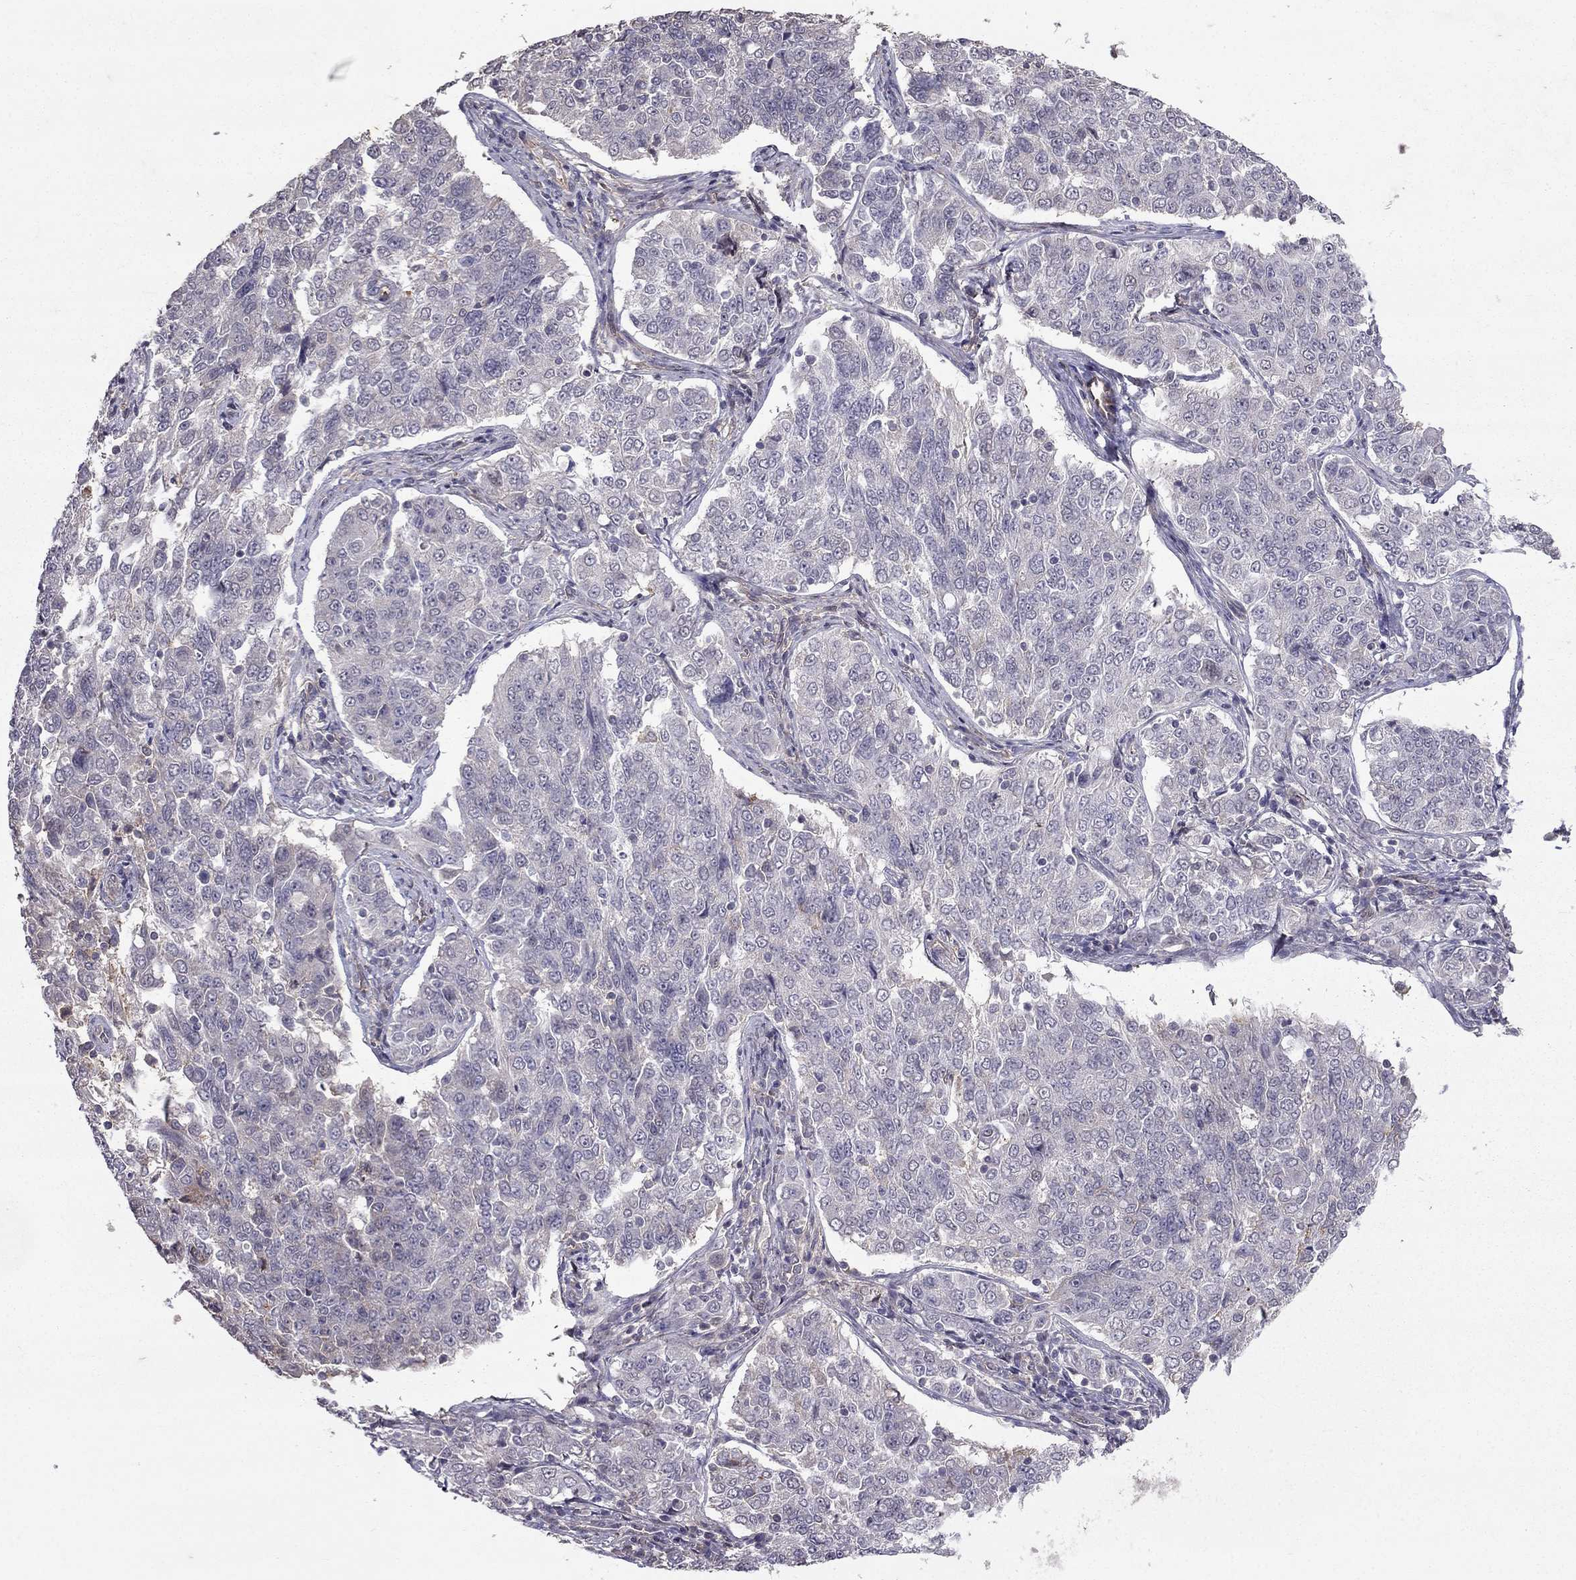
{"staining": {"intensity": "negative", "quantity": "none", "location": "none"}, "tissue": "endometrial cancer", "cell_type": "Tumor cells", "image_type": "cancer", "snomed": [{"axis": "morphology", "description": "Adenocarcinoma, NOS"}, {"axis": "topography", "description": "Endometrium"}], "caption": "Tumor cells are negative for protein expression in human endometrial cancer.", "gene": "RASIP1", "patient": {"sex": "female", "age": 43}}